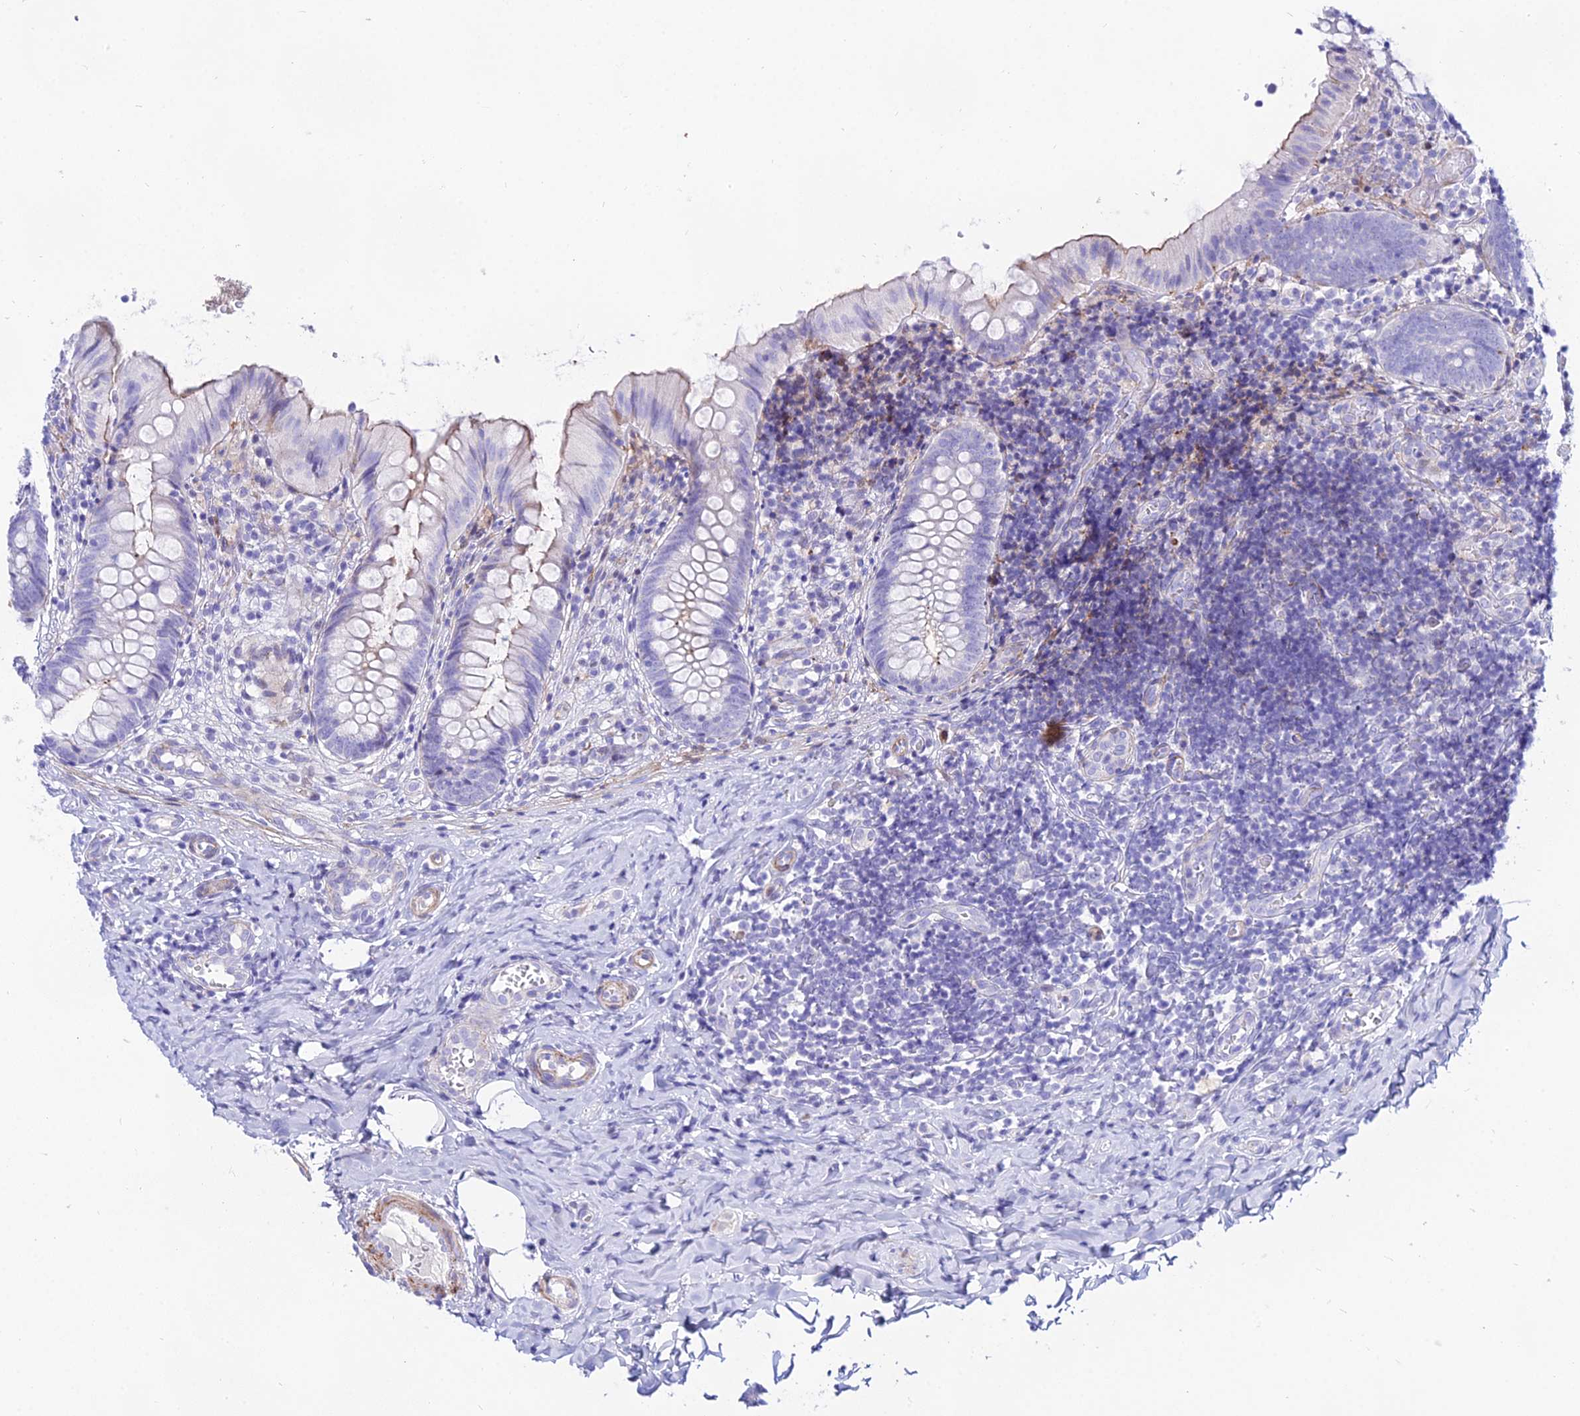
{"staining": {"intensity": "weak", "quantity": "<25%", "location": "cytoplasmic/membranous"}, "tissue": "appendix", "cell_type": "Glandular cells", "image_type": "normal", "snomed": [{"axis": "morphology", "description": "Normal tissue, NOS"}, {"axis": "topography", "description": "Appendix"}], "caption": "Appendix stained for a protein using IHC exhibits no staining glandular cells.", "gene": "DLX1", "patient": {"sex": "male", "age": 8}}